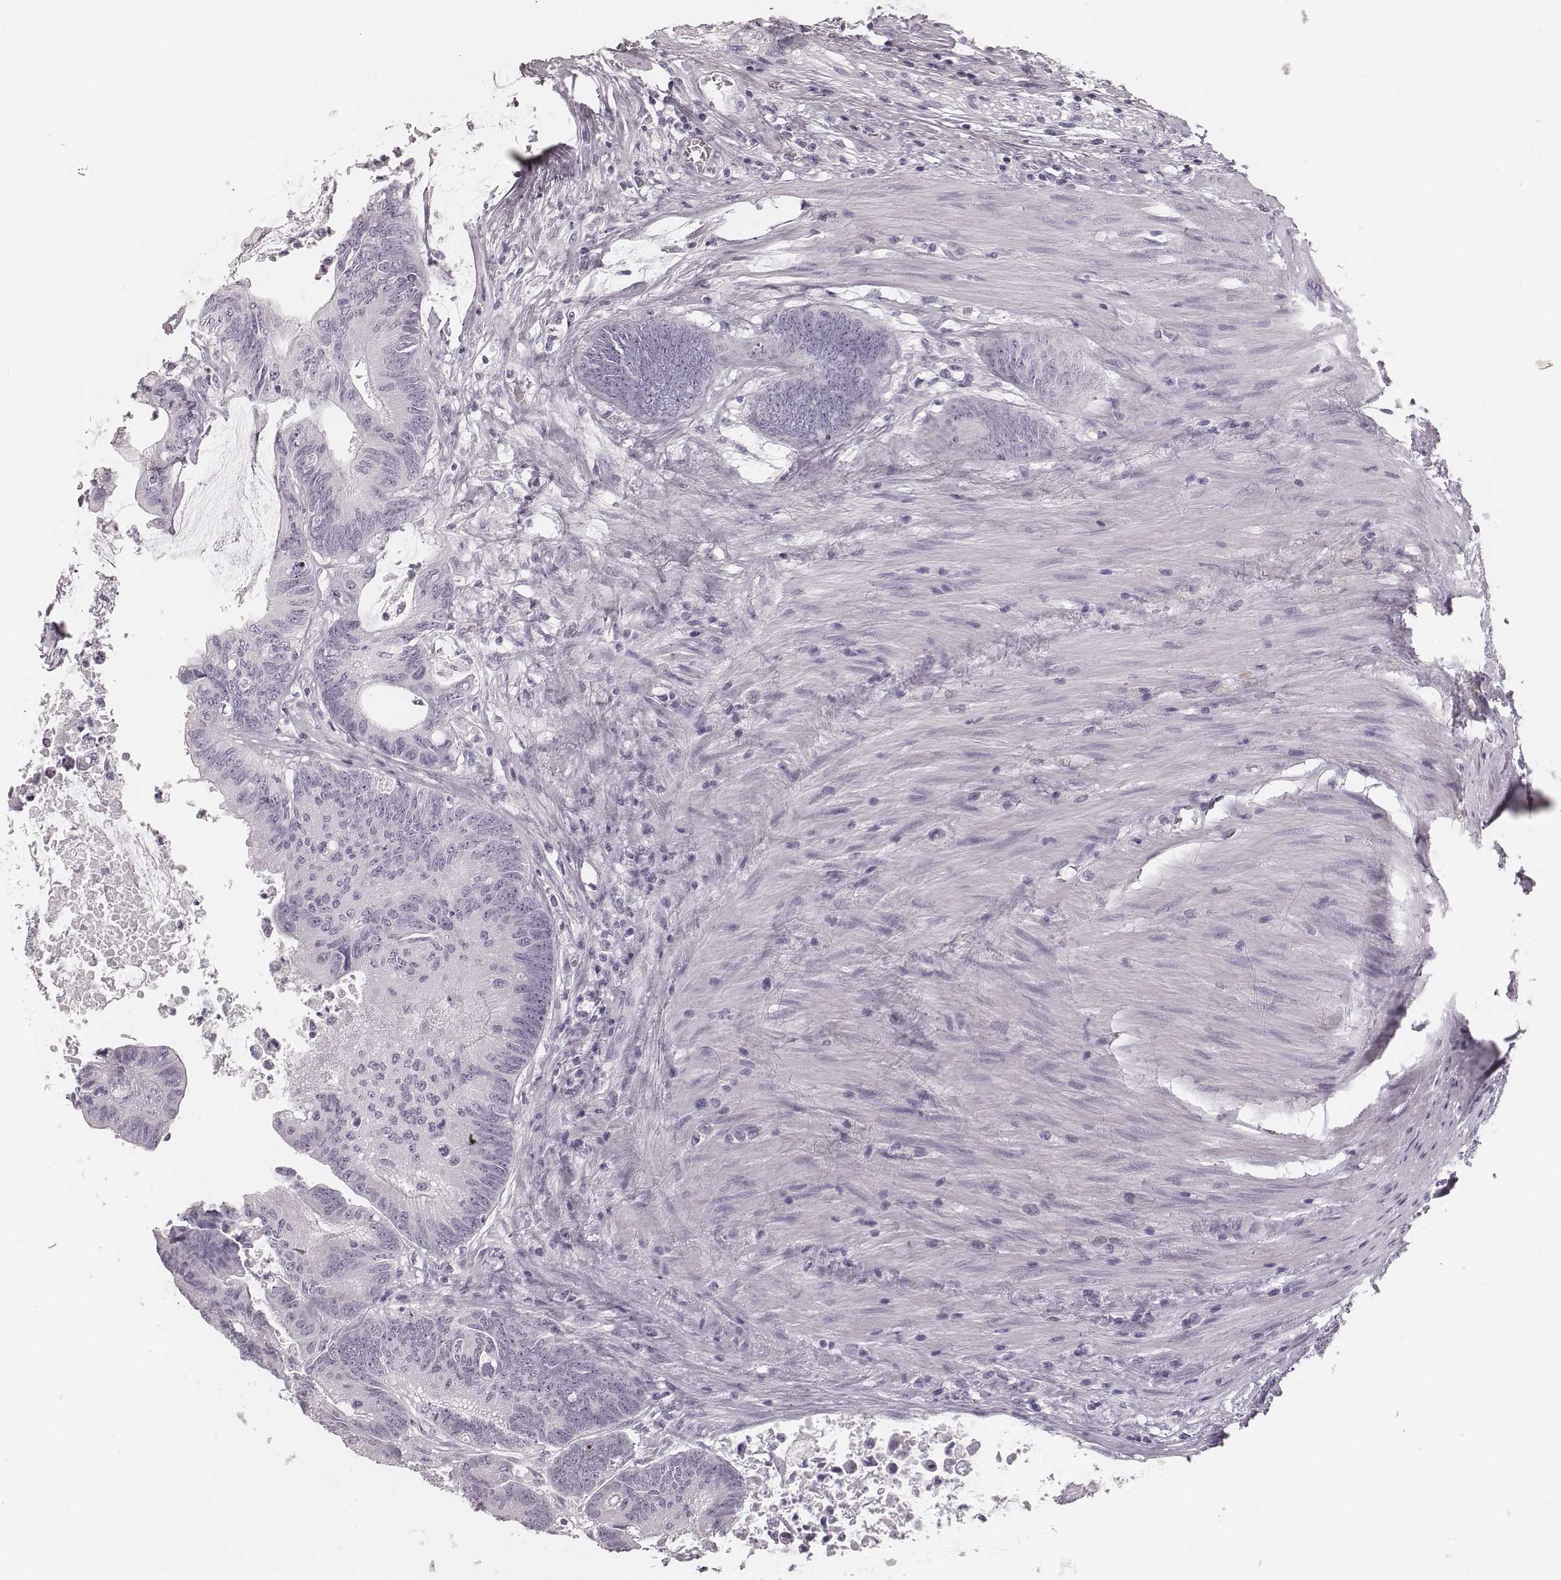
{"staining": {"intensity": "negative", "quantity": "none", "location": "none"}, "tissue": "colorectal cancer", "cell_type": "Tumor cells", "image_type": "cancer", "snomed": [{"axis": "morphology", "description": "Adenocarcinoma, NOS"}, {"axis": "topography", "description": "Rectum"}], "caption": "Protein analysis of colorectal adenocarcinoma displays no significant positivity in tumor cells.", "gene": "MSX1", "patient": {"sex": "male", "age": 59}}